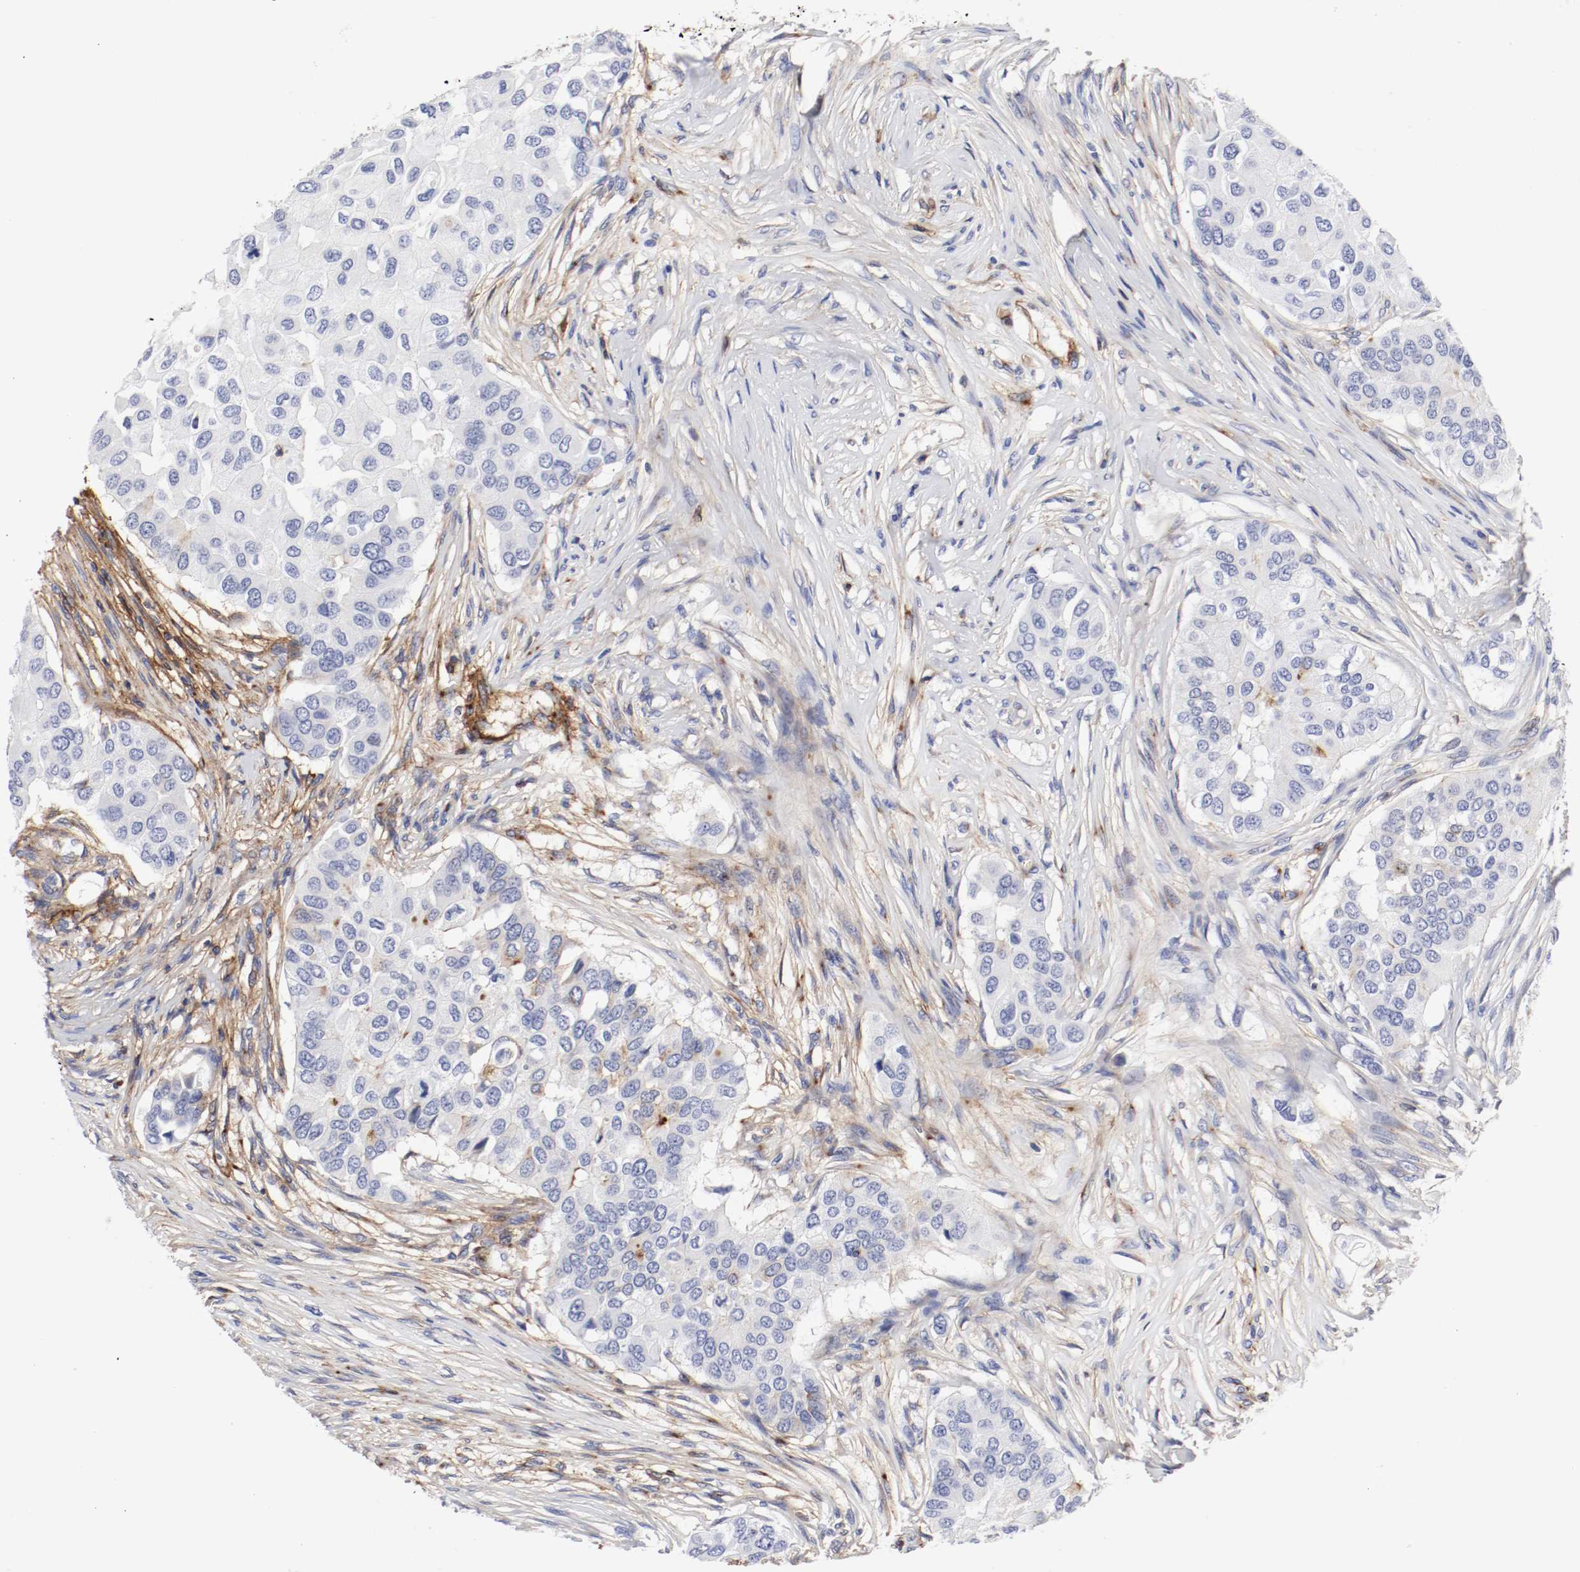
{"staining": {"intensity": "weak", "quantity": "<25%", "location": "cytoplasmic/membranous"}, "tissue": "breast cancer", "cell_type": "Tumor cells", "image_type": "cancer", "snomed": [{"axis": "morphology", "description": "Normal tissue, NOS"}, {"axis": "morphology", "description": "Duct carcinoma"}, {"axis": "topography", "description": "Breast"}], "caption": "DAB immunohistochemical staining of human breast cancer shows no significant positivity in tumor cells.", "gene": "IFITM1", "patient": {"sex": "female", "age": 49}}